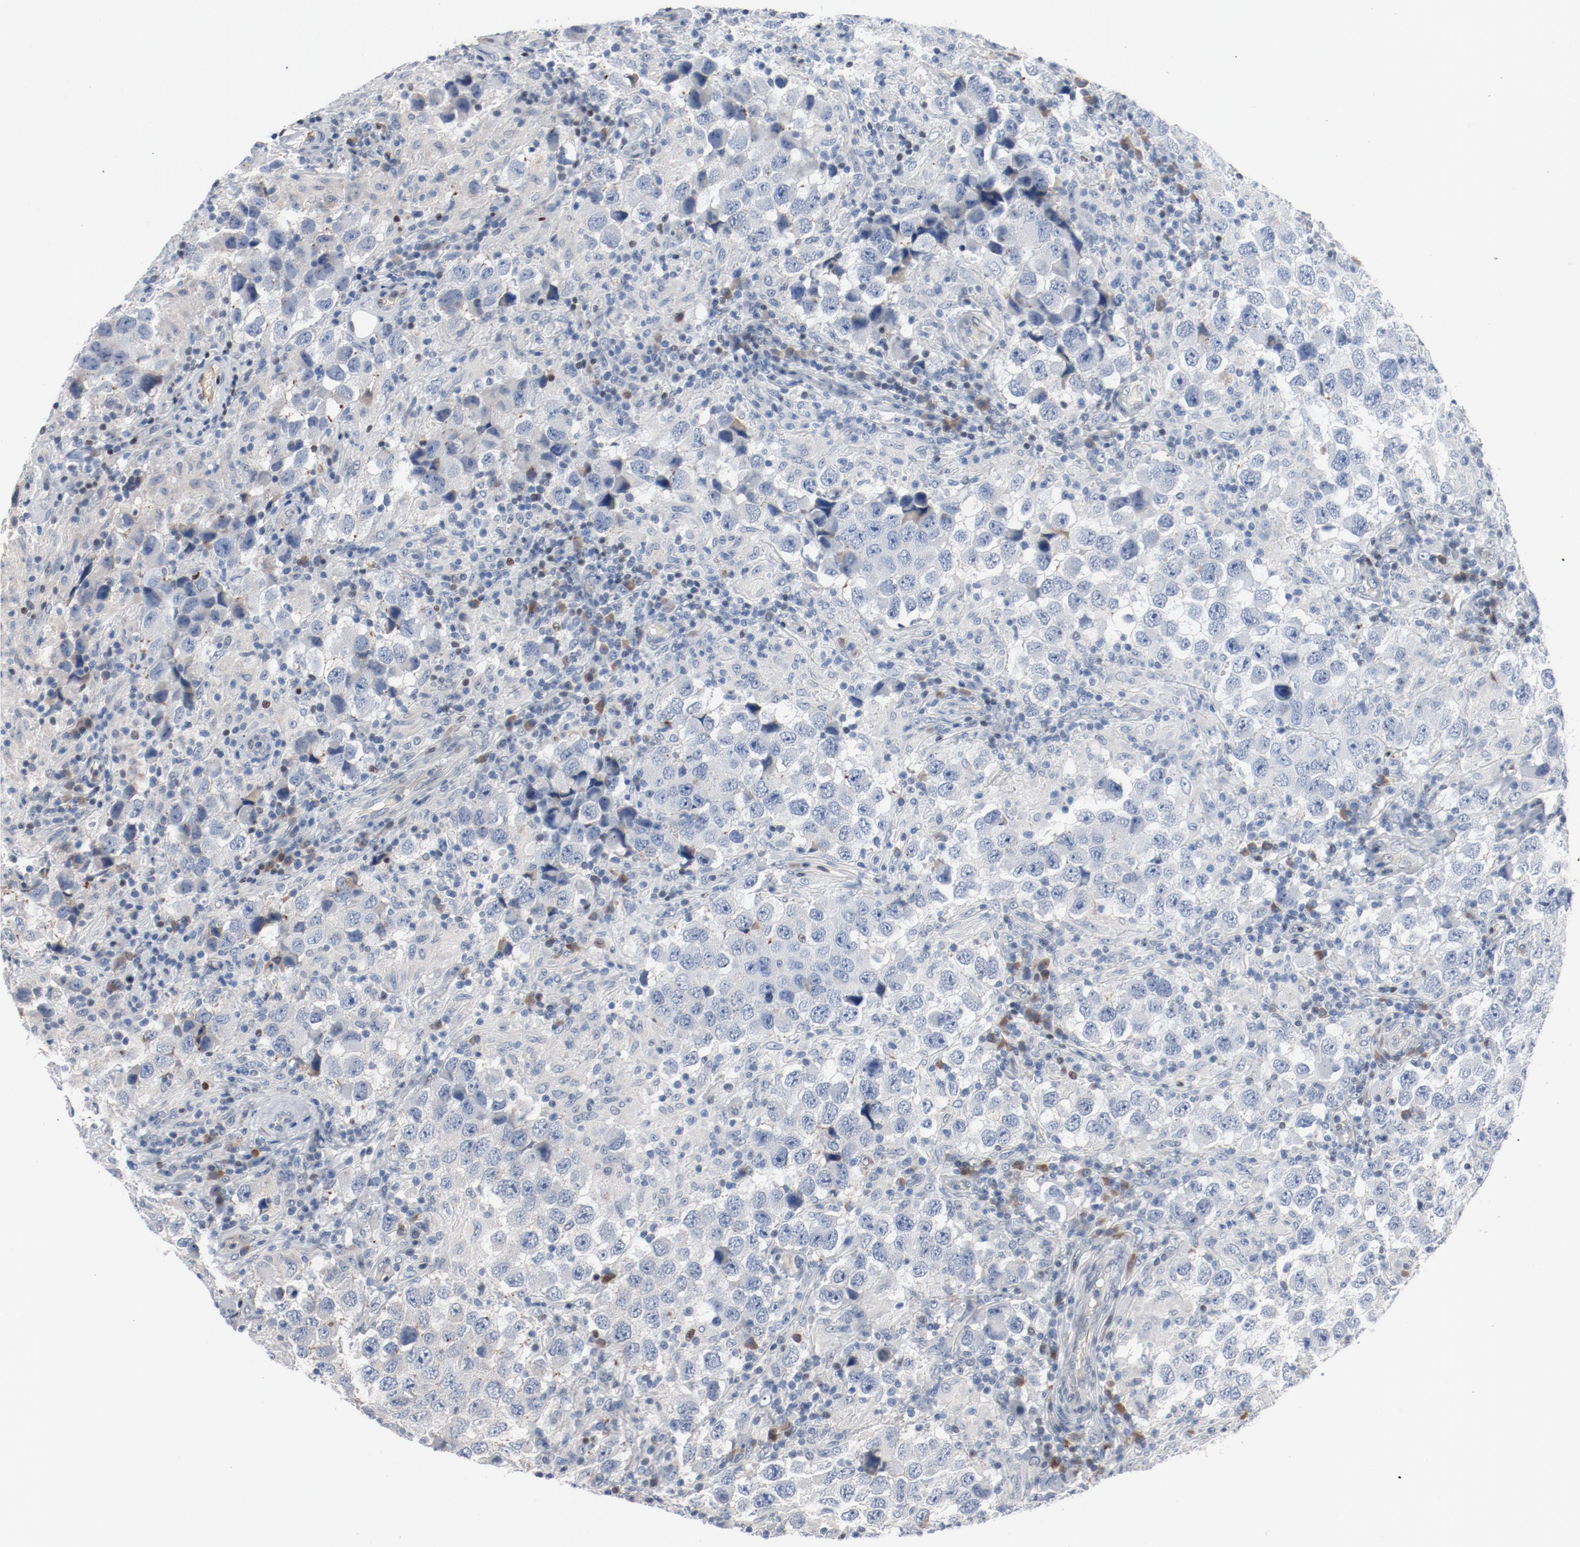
{"staining": {"intensity": "negative", "quantity": "none", "location": "none"}, "tissue": "testis cancer", "cell_type": "Tumor cells", "image_type": "cancer", "snomed": [{"axis": "morphology", "description": "Carcinoma, Embryonal, NOS"}, {"axis": "topography", "description": "Testis"}], "caption": "IHC of human embryonal carcinoma (testis) reveals no positivity in tumor cells.", "gene": "FOXP1", "patient": {"sex": "male", "age": 21}}